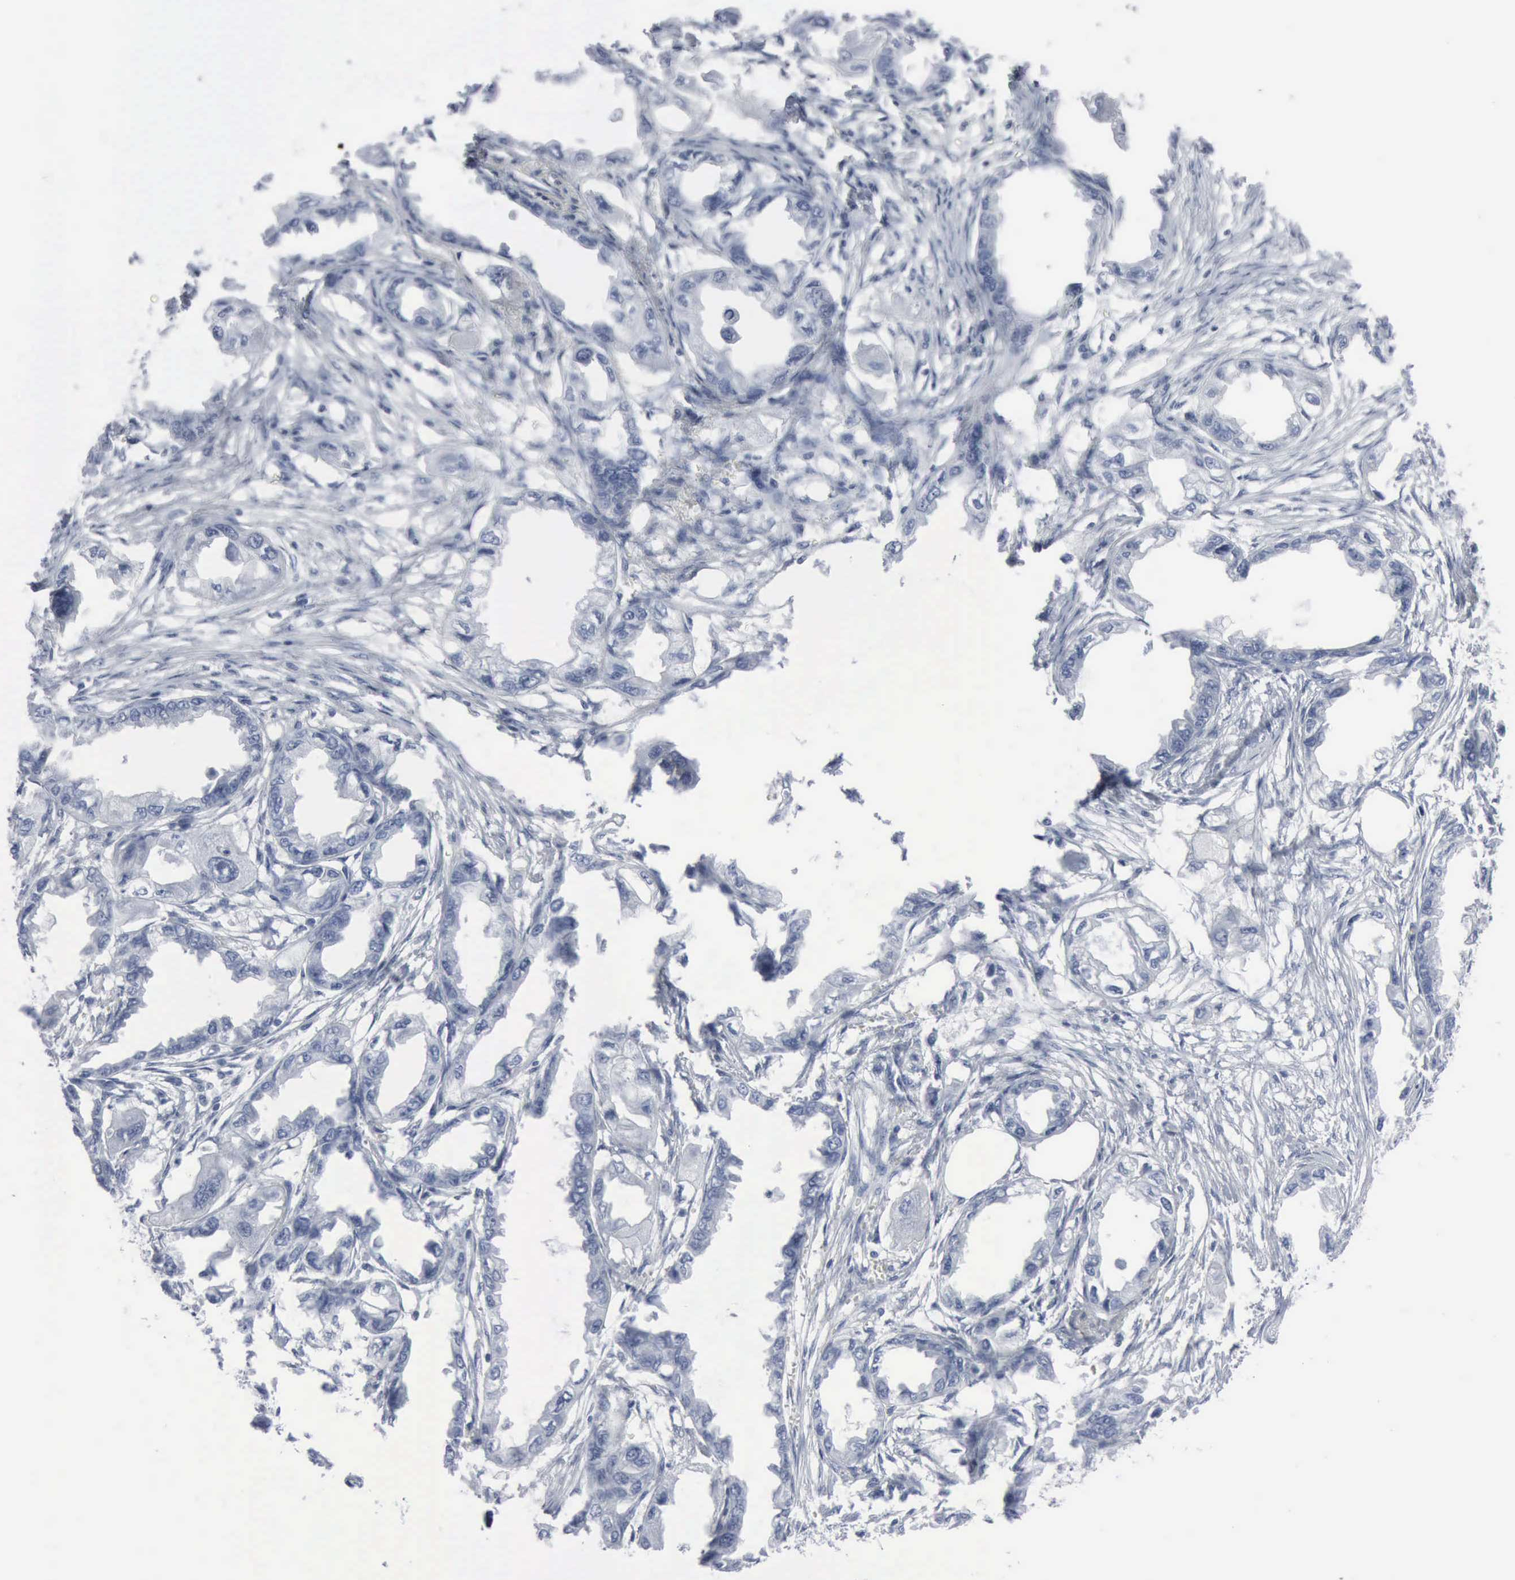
{"staining": {"intensity": "negative", "quantity": "none", "location": "none"}, "tissue": "endometrial cancer", "cell_type": "Tumor cells", "image_type": "cancer", "snomed": [{"axis": "morphology", "description": "Adenocarcinoma, NOS"}, {"axis": "topography", "description": "Endometrium"}], "caption": "Immunohistochemistry of human endometrial adenocarcinoma reveals no staining in tumor cells.", "gene": "DMD", "patient": {"sex": "female", "age": 67}}